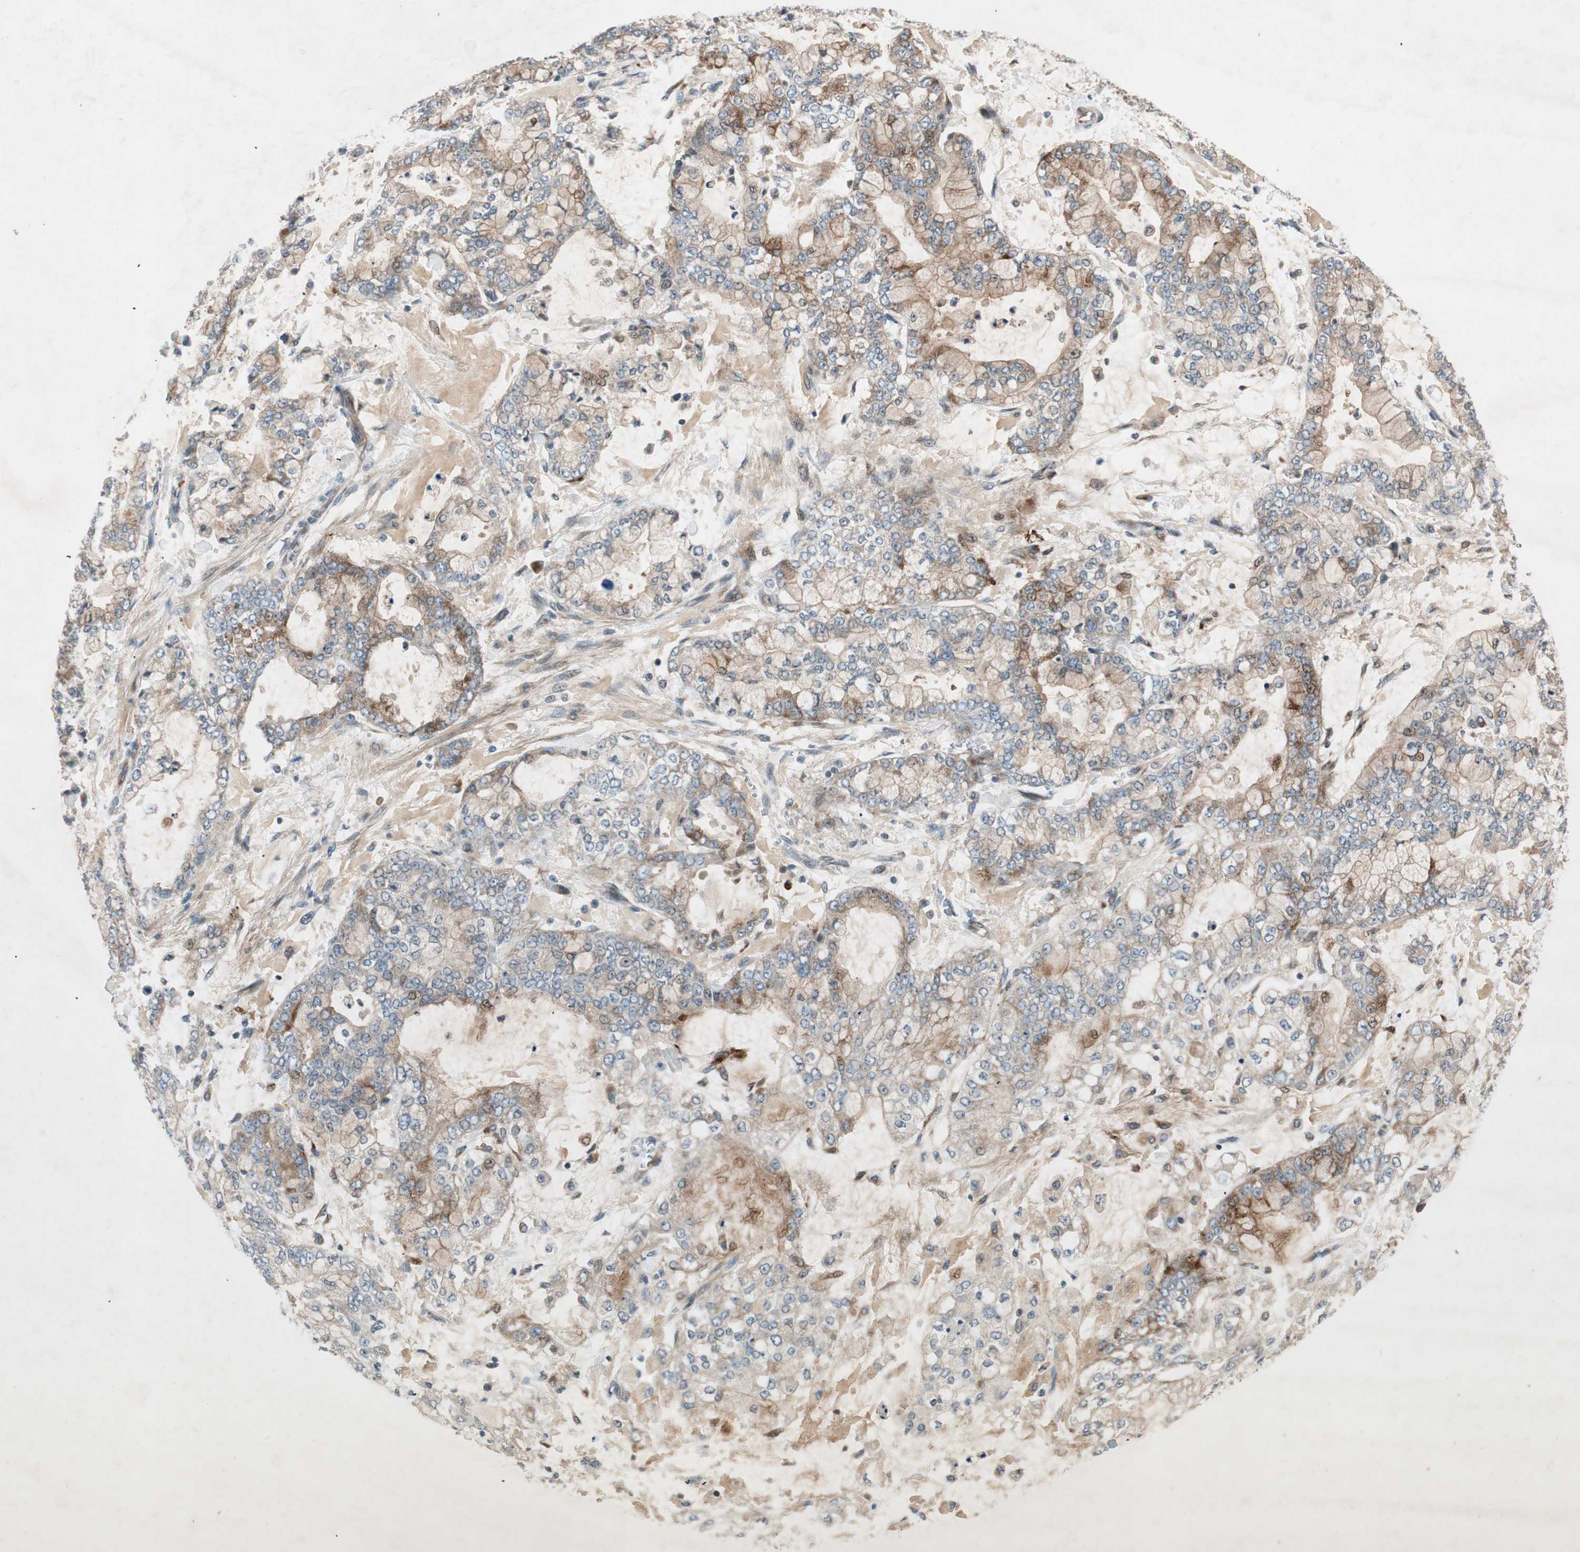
{"staining": {"intensity": "moderate", "quantity": "25%-75%", "location": "cytoplasmic/membranous"}, "tissue": "stomach cancer", "cell_type": "Tumor cells", "image_type": "cancer", "snomed": [{"axis": "morphology", "description": "Adenocarcinoma, NOS"}, {"axis": "topography", "description": "Stomach"}], "caption": "High-power microscopy captured an IHC photomicrograph of stomach adenocarcinoma, revealing moderate cytoplasmic/membranous staining in about 25%-75% of tumor cells.", "gene": "APOO", "patient": {"sex": "male", "age": 76}}